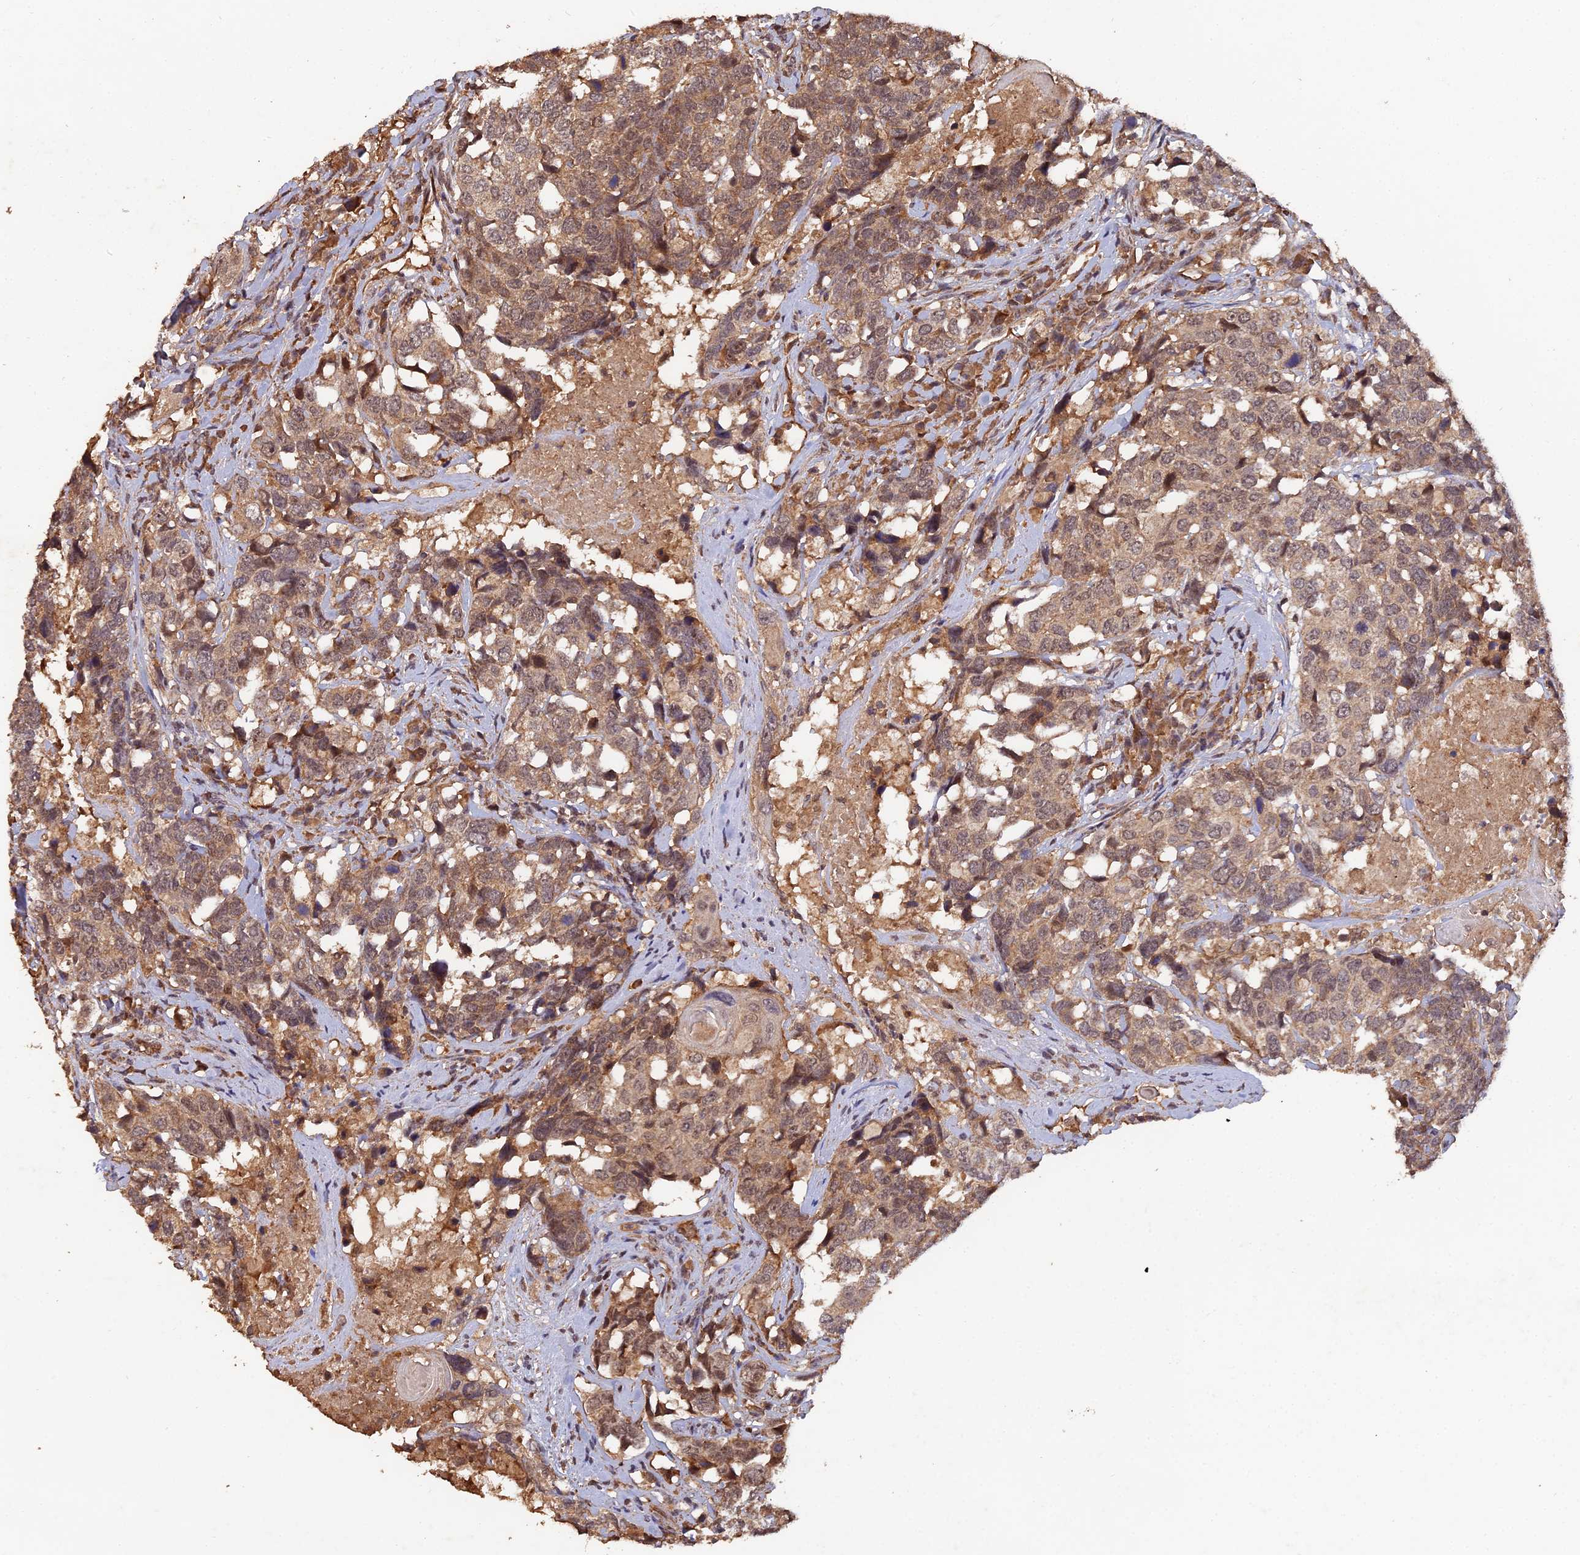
{"staining": {"intensity": "moderate", "quantity": ">75%", "location": "cytoplasmic/membranous"}, "tissue": "head and neck cancer", "cell_type": "Tumor cells", "image_type": "cancer", "snomed": [{"axis": "morphology", "description": "Squamous cell carcinoma, NOS"}, {"axis": "topography", "description": "Head-Neck"}], "caption": "Brown immunohistochemical staining in squamous cell carcinoma (head and neck) exhibits moderate cytoplasmic/membranous staining in approximately >75% of tumor cells. The staining was performed using DAB to visualize the protein expression in brown, while the nuclei were stained in blue with hematoxylin (Magnification: 20x).", "gene": "RALGAPA2", "patient": {"sex": "male", "age": 66}}